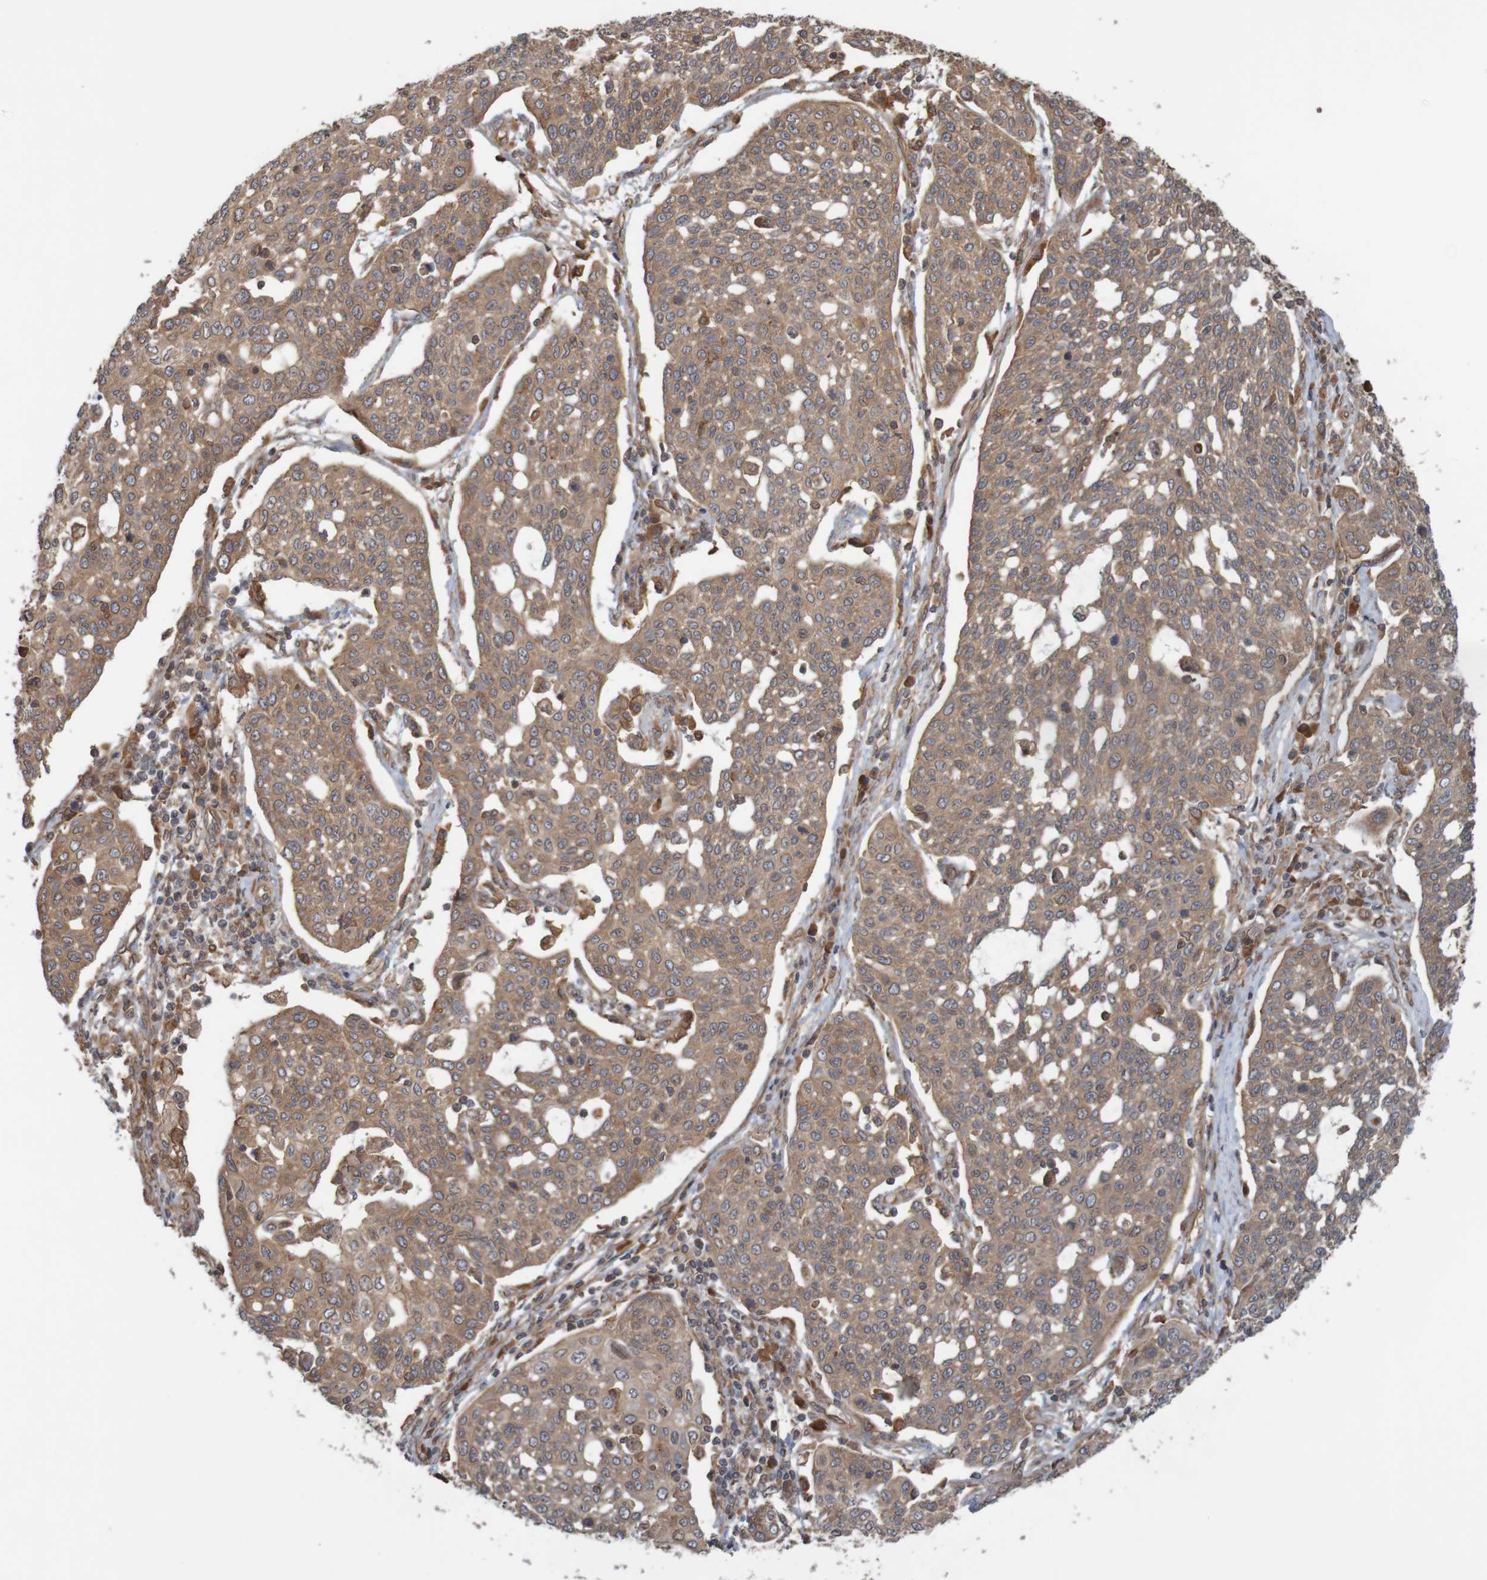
{"staining": {"intensity": "moderate", "quantity": ">75%", "location": "cytoplasmic/membranous"}, "tissue": "cervical cancer", "cell_type": "Tumor cells", "image_type": "cancer", "snomed": [{"axis": "morphology", "description": "Squamous cell carcinoma, NOS"}, {"axis": "topography", "description": "Cervix"}], "caption": "Immunohistochemistry of human cervical squamous cell carcinoma demonstrates medium levels of moderate cytoplasmic/membranous expression in approximately >75% of tumor cells.", "gene": "ARHGEF11", "patient": {"sex": "female", "age": 34}}